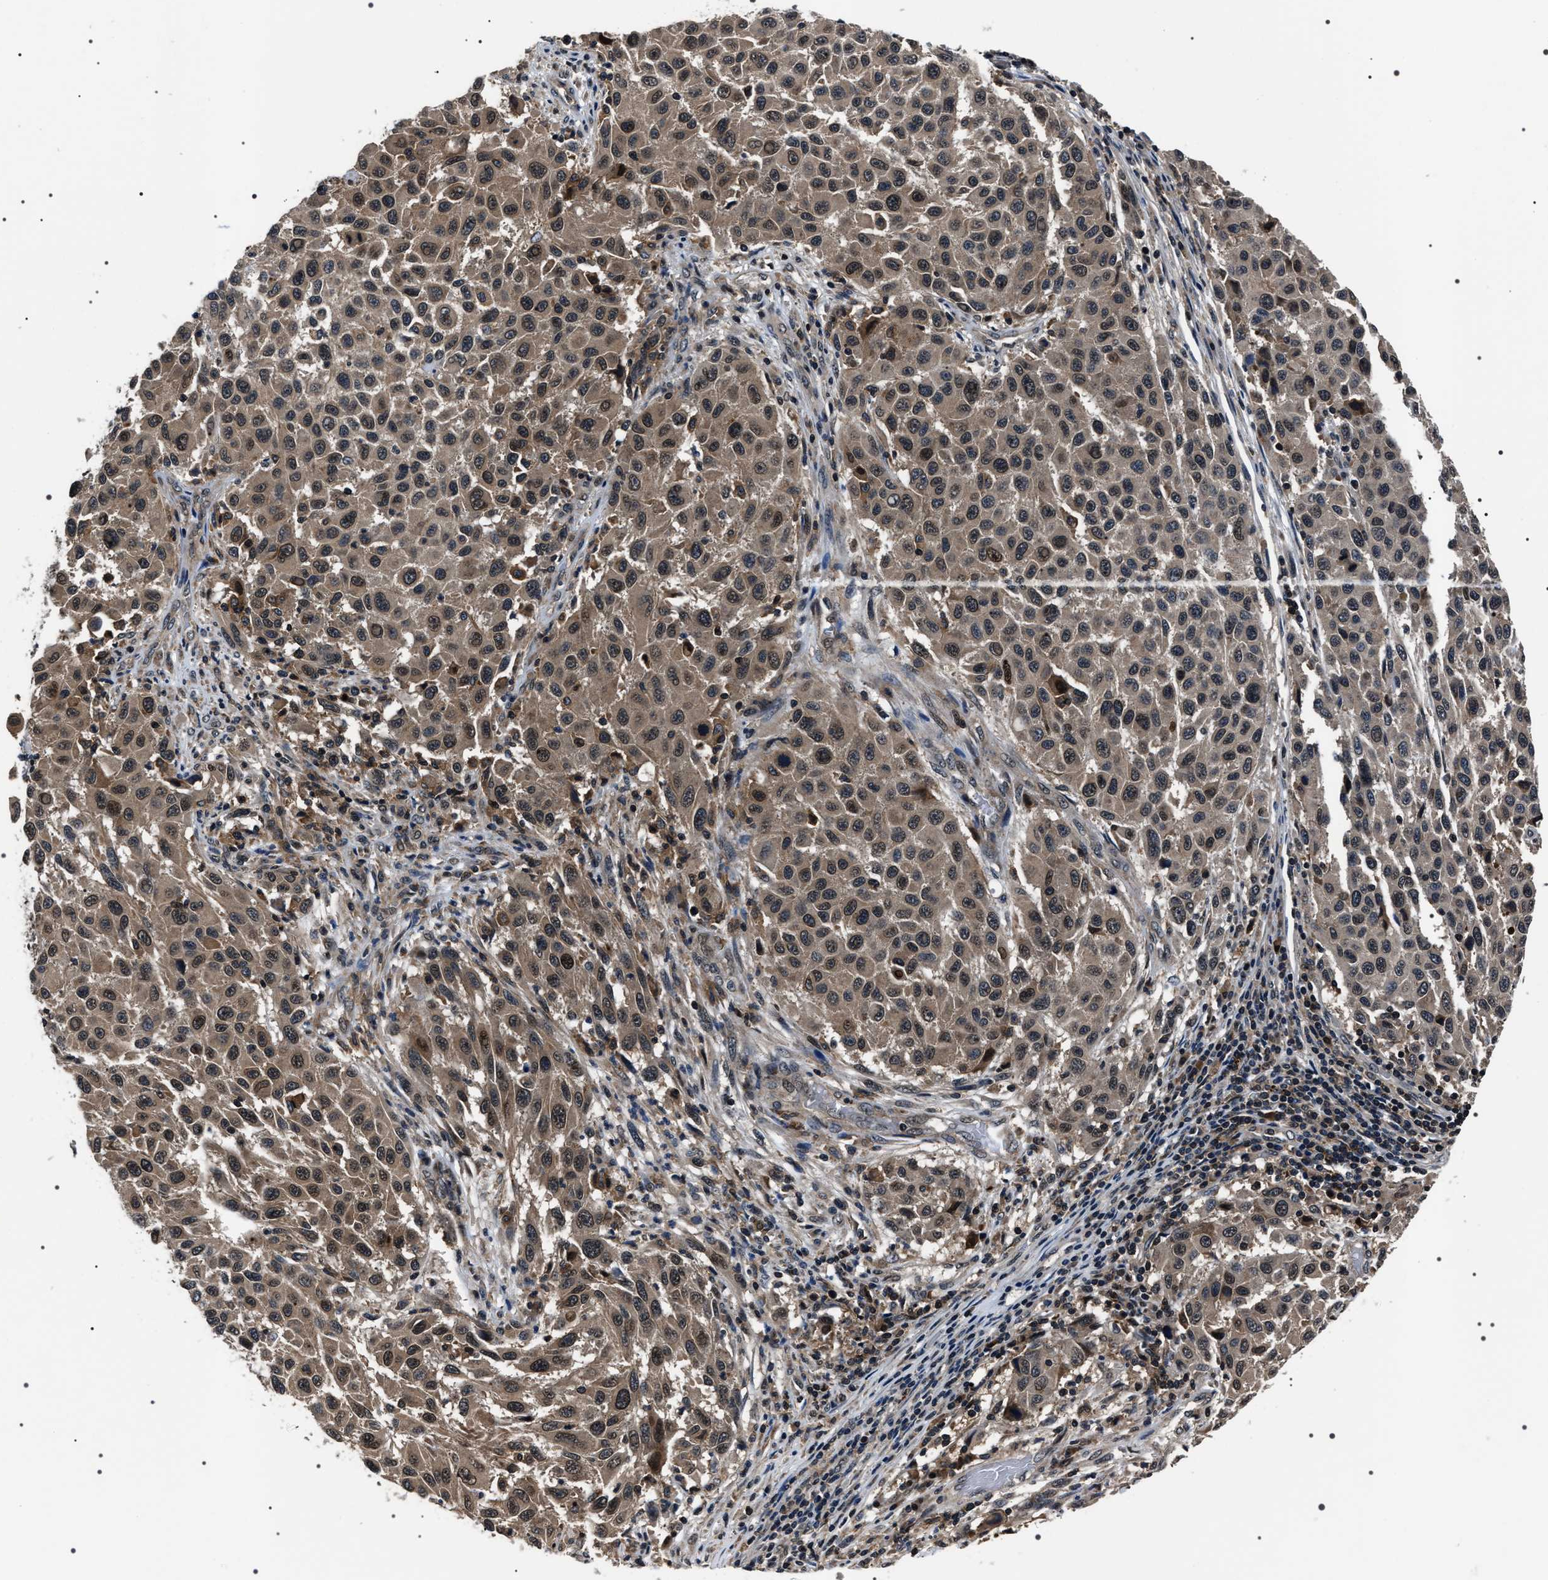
{"staining": {"intensity": "weak", "quantity": ">75%", "location": "cytoplasmic/membranous,nuclear"}, "tissue": "melanoma", "cell_type": "Tumor cells", "image_type": "cancer", "snomed": [{"axis": "morphology", "description": "Malignant melanoma, Metastatic site"}, {"axis": "topography", "description": "Lymph node"}], "caption": "Weak cytoplasmic/membranous and nuclear positivity for a protein is identified in about >75% of tumor cells of melanoma using immunohistochemistry (IHC).", "gene": "SIPA1", "patient": {"sex": "male", "age": 61}}